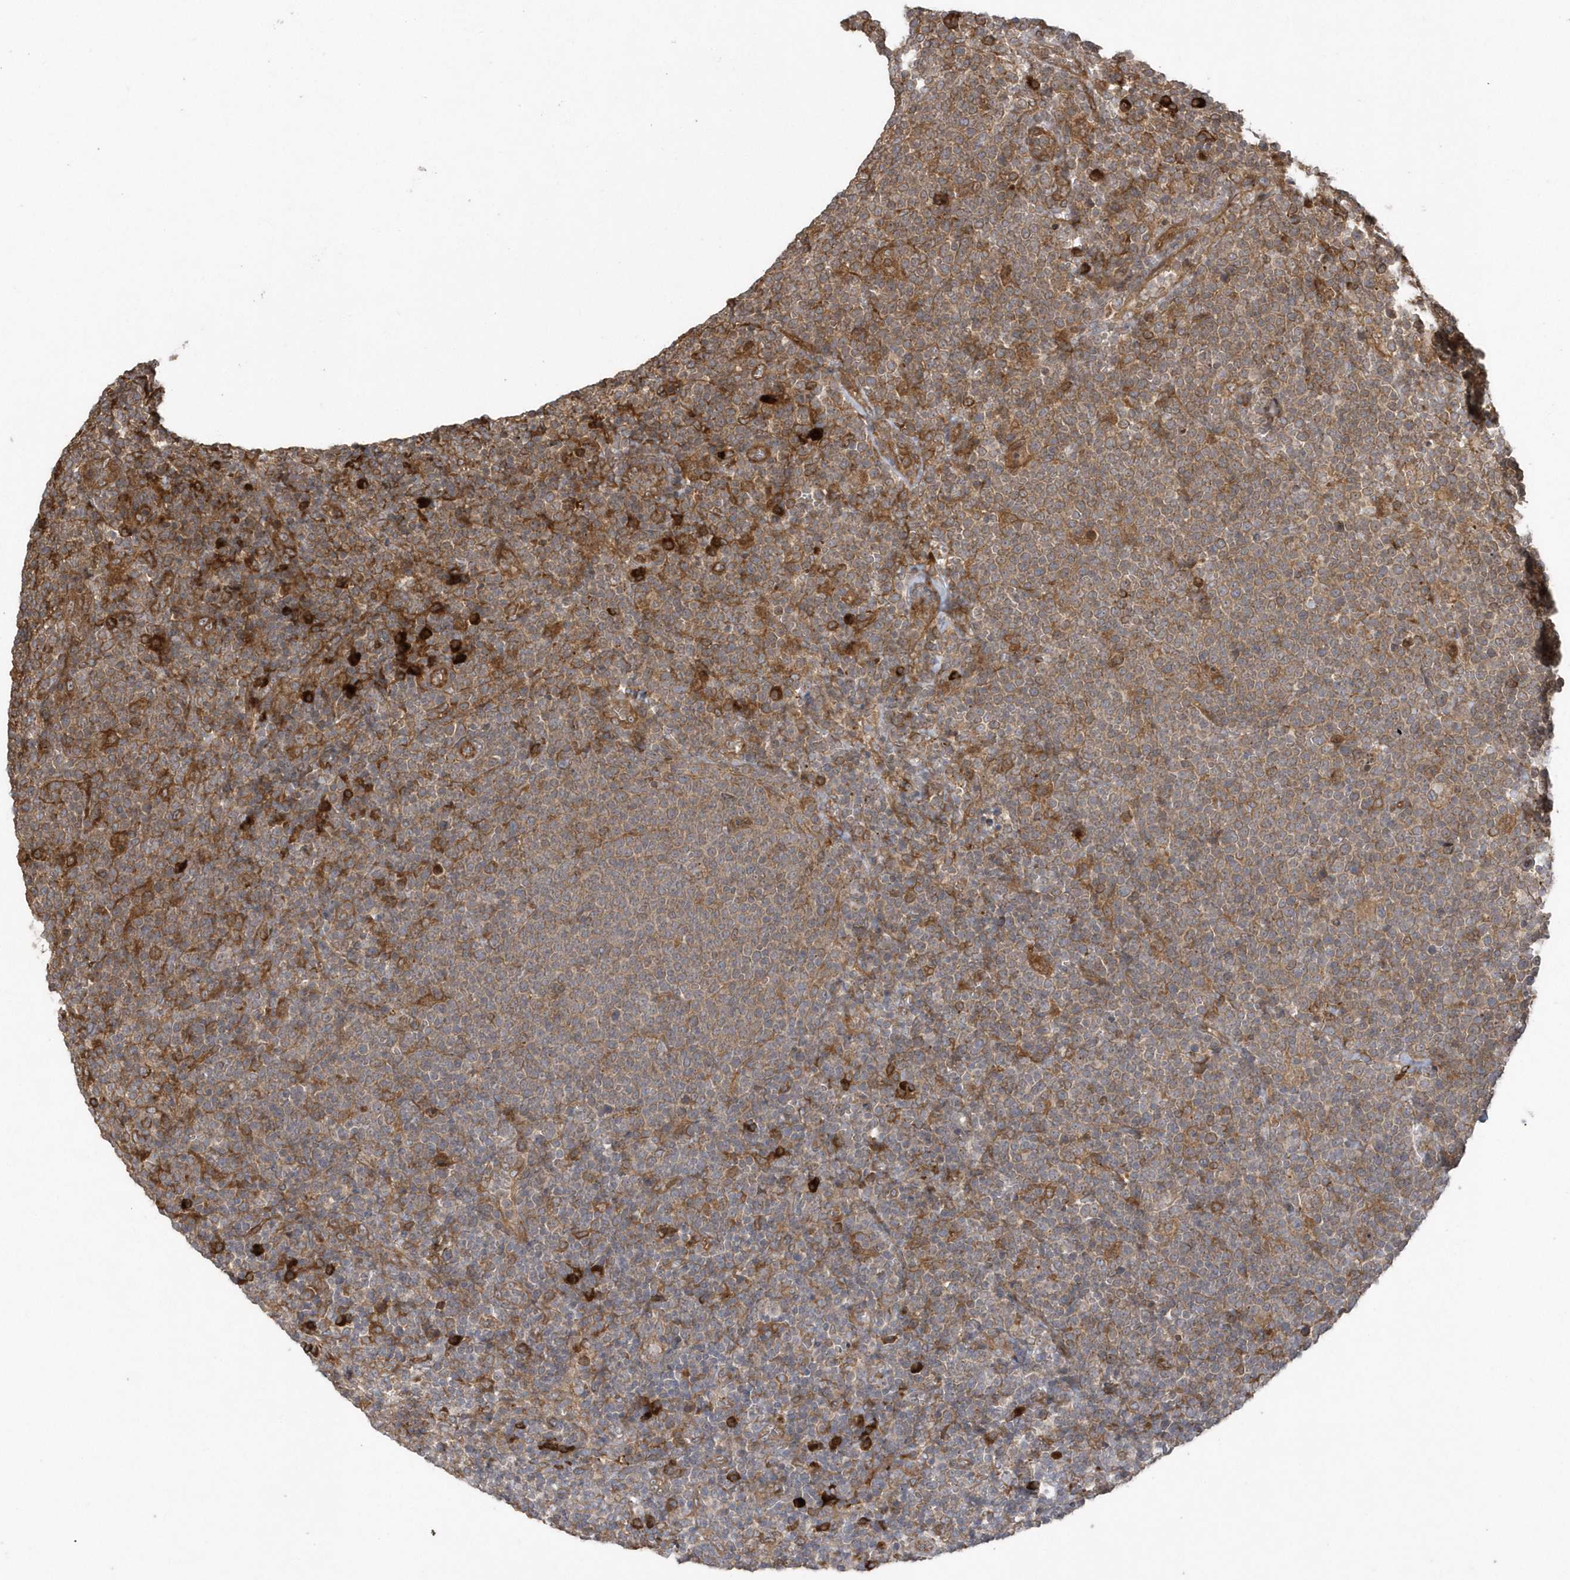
{"staining": {"intensity": "moderate", "quantity": "25%-75%", "location": "cytoplasmic/membranous"}, "tissue": "lymphoma", "cell_type": "Tumor cells", "image_type": "cancer", "snomed": [{"axis": "morphology", "description": "Malignant lymphoma, non-Hodgkin's type, High grade"}, {"axis": "topography", "description": "Lymph node"}], "caption": "Lymphoma stained for a protein (brown) reveals moderate cytoplasmic/membranous positive expression in approximately 25%-75% of tumor cells.", "gene": "HERPUD1", "patient": {"sex": "male", "age": 61}}